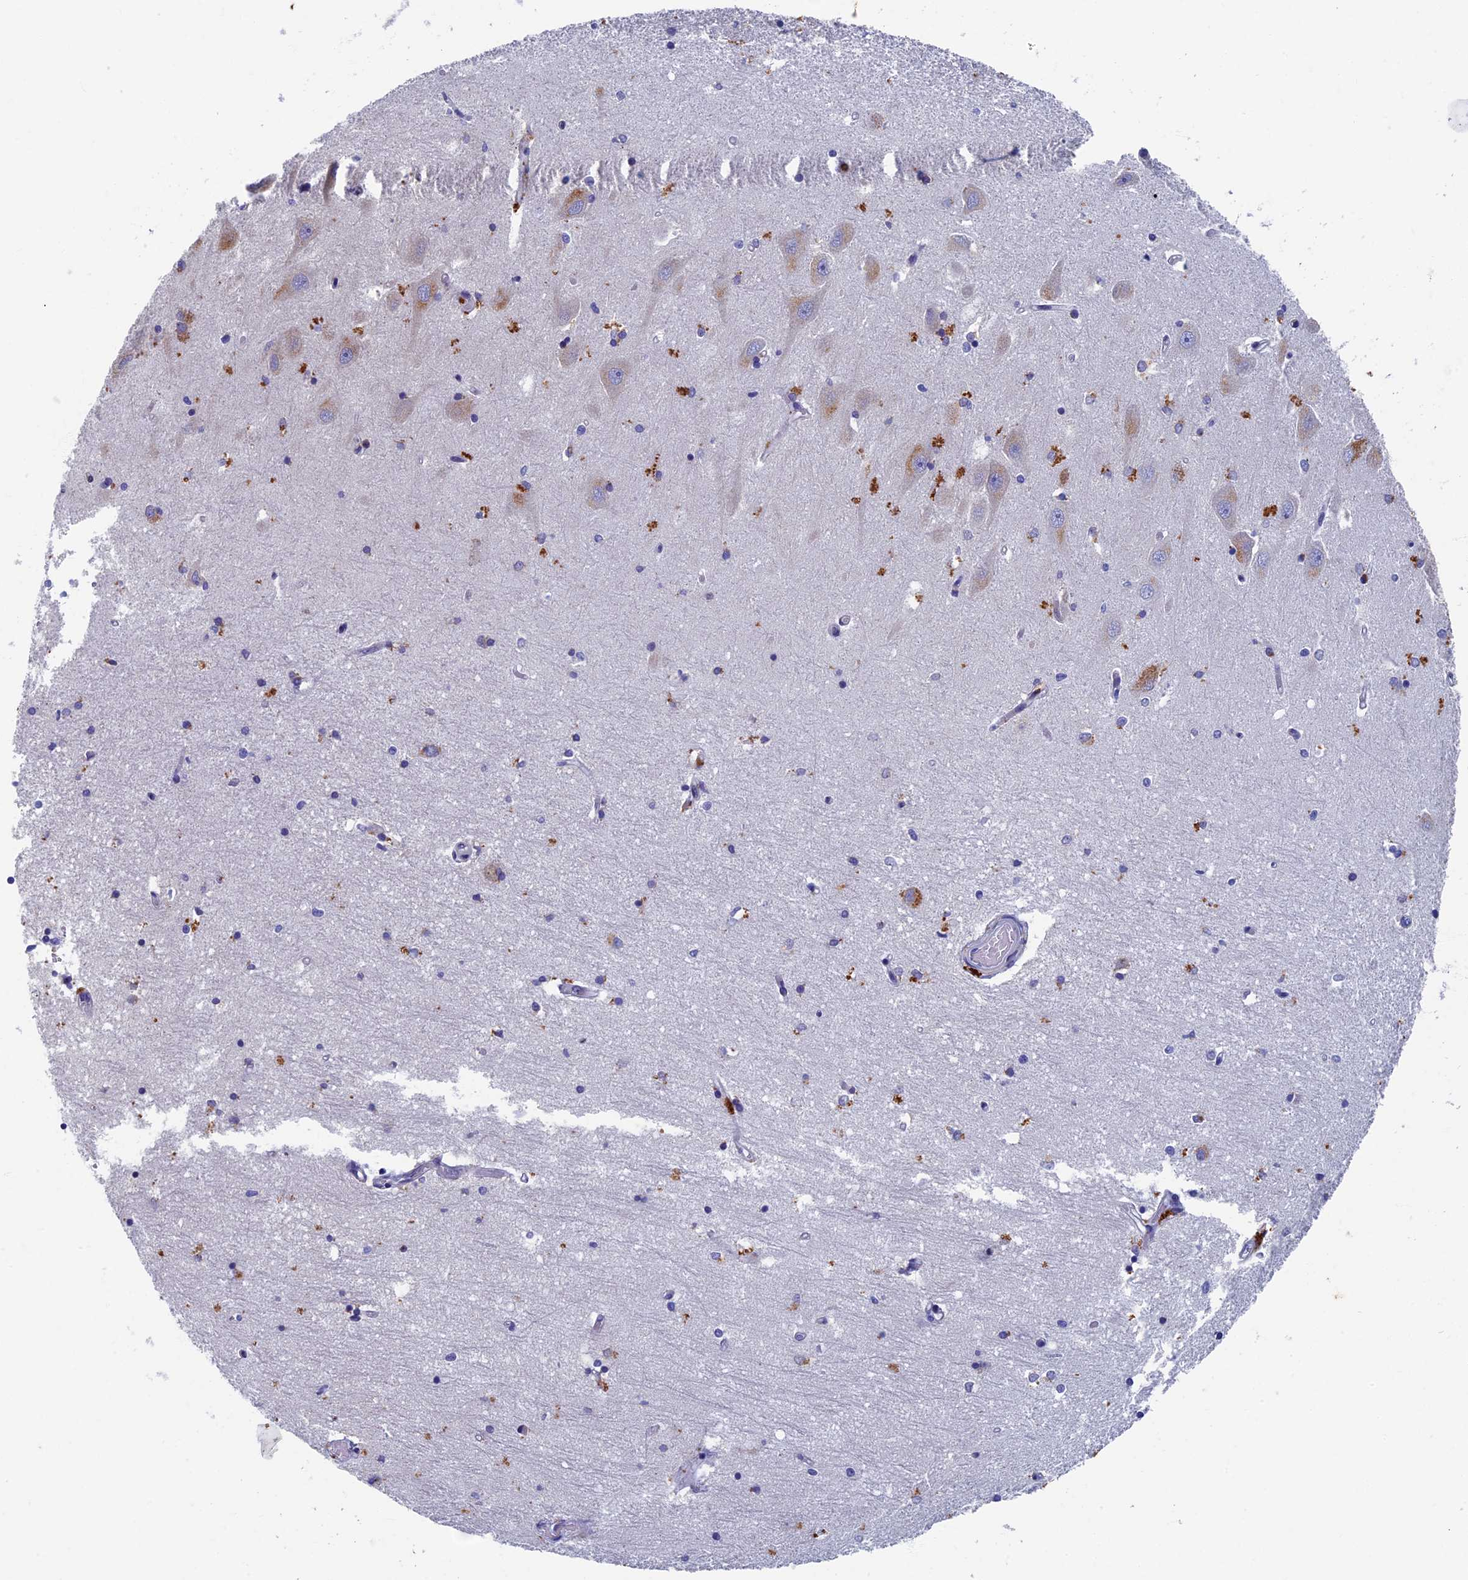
{"staining": {"intensity": "moderate", "quantity": "<25%", "location": "cytoplasmic/membranous"}, "tissue": "hippocampus", "cell_type": "Glial cells", "image_type": "normal", "snomed": [{"axis": "morphology", "description": "Normal tissue, NOS"}, {"axis": "topography", "description": "Hippocampus"}], "caption": "Immunohistochemical staining of benign hippocampus demonstrates moderate cytoplasmic/membranous protein staining in about <25% of glial cells. (DAB (3,3'-diaminobenzidine) IHC, brown staining for protein, blue staining for nuclei).", "gene": "OAT", "patient": {"sex": "male", "age": 45}}